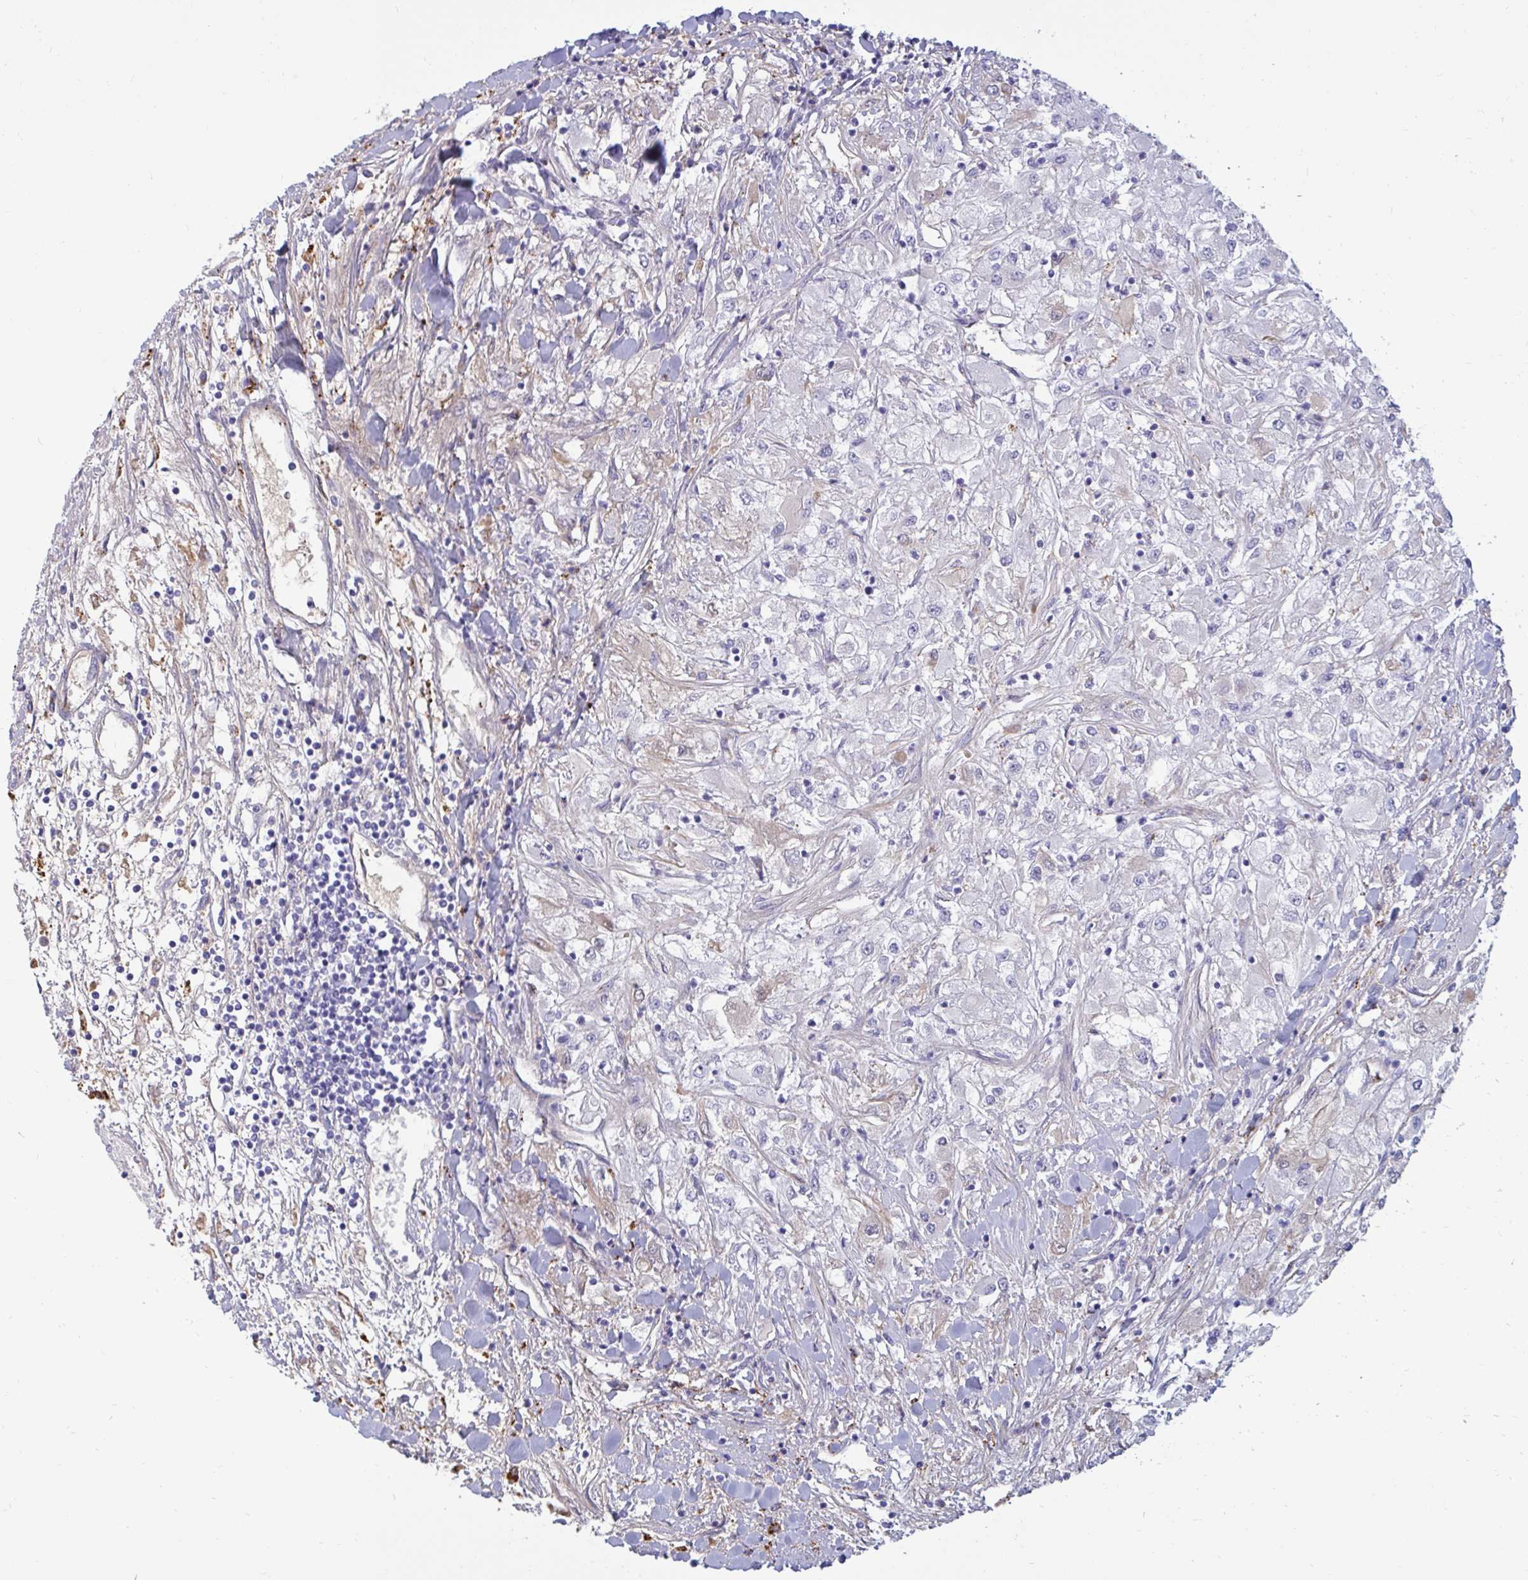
{"staining": {"intensity": "negative", "quantity": "none", "location": "none"}, "tissue": "renal cancer", "cell_type": "Tumor cells", "image_type": "cancer", "snomed": [{"axis": "morphology", "description": "Adenocarcinoma, NOS"}, {"axis": "topography", "description": "Kidney"}], "caption": "Tumor cells show no significant protein staining in renal cancer. Brightfield microscopy of immunohistochemistry stained with DAB (brown) and hematoxylin (blue), captured at high magnification.", "gene": "FAM219B", "patient": {"sex": "male", "age": 80}}